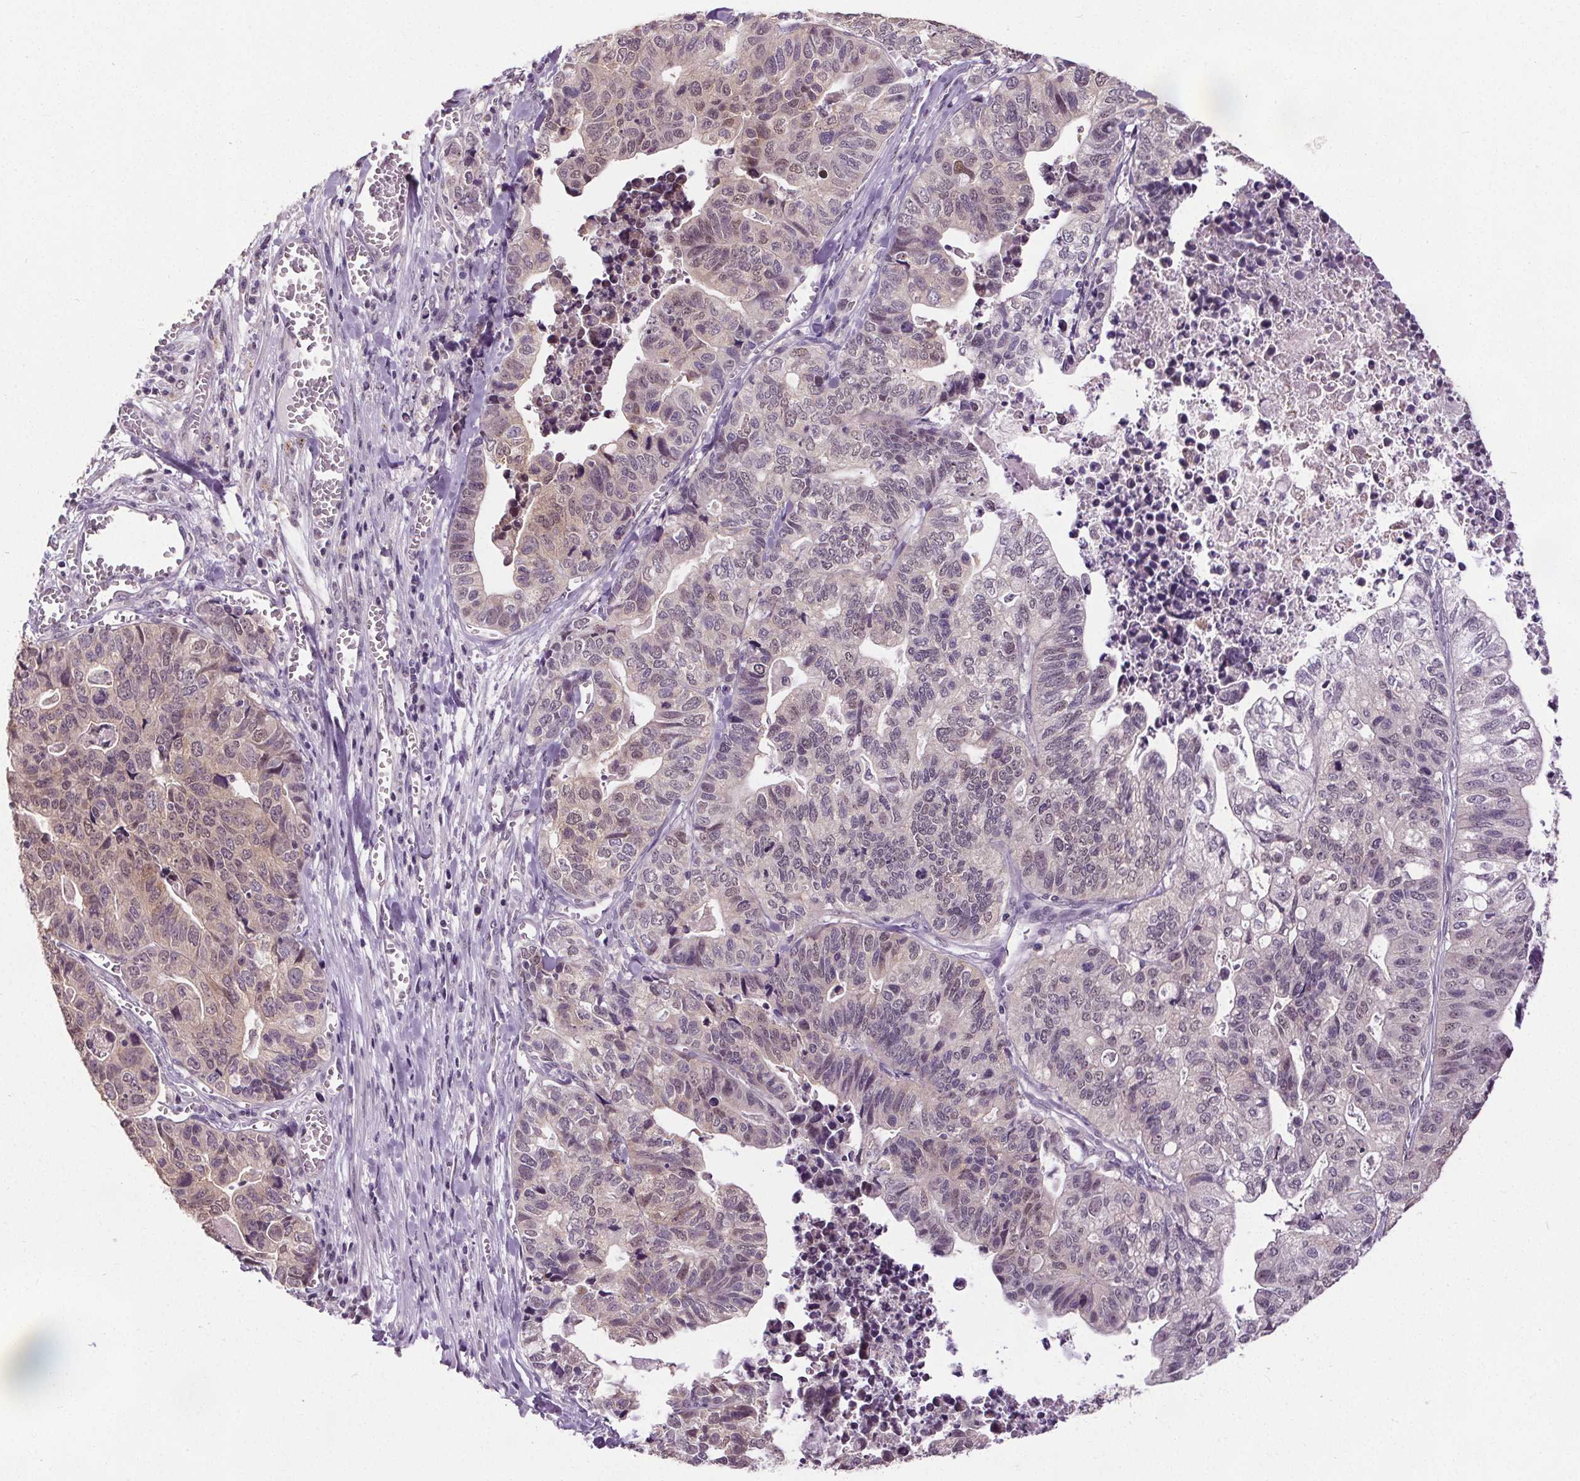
{"staining": {"intensity": "weak", "quantity": "<25%", "location": "cytoplasmic/membranous,nuclear"}, "tissue": "stomach cancer", "cell_type": "Tumor cells", "image_type": "cancer", "snomed": [{"axis": "morphology", "description": "Adenocarcinoma, NOS"}, {"axis": "topography", "description": "Stomach, upper"}], "caption": "Immunohistochemistry photomicrograph of neoplastic tissue: human stomach adenocarcinoma stained with DAB (3,3'-diaminobenzidine) exhibits no significant protein staining in tumor cells.", "gene": "SLC2A9", "patient": {"sex": "female", "age": 67}}